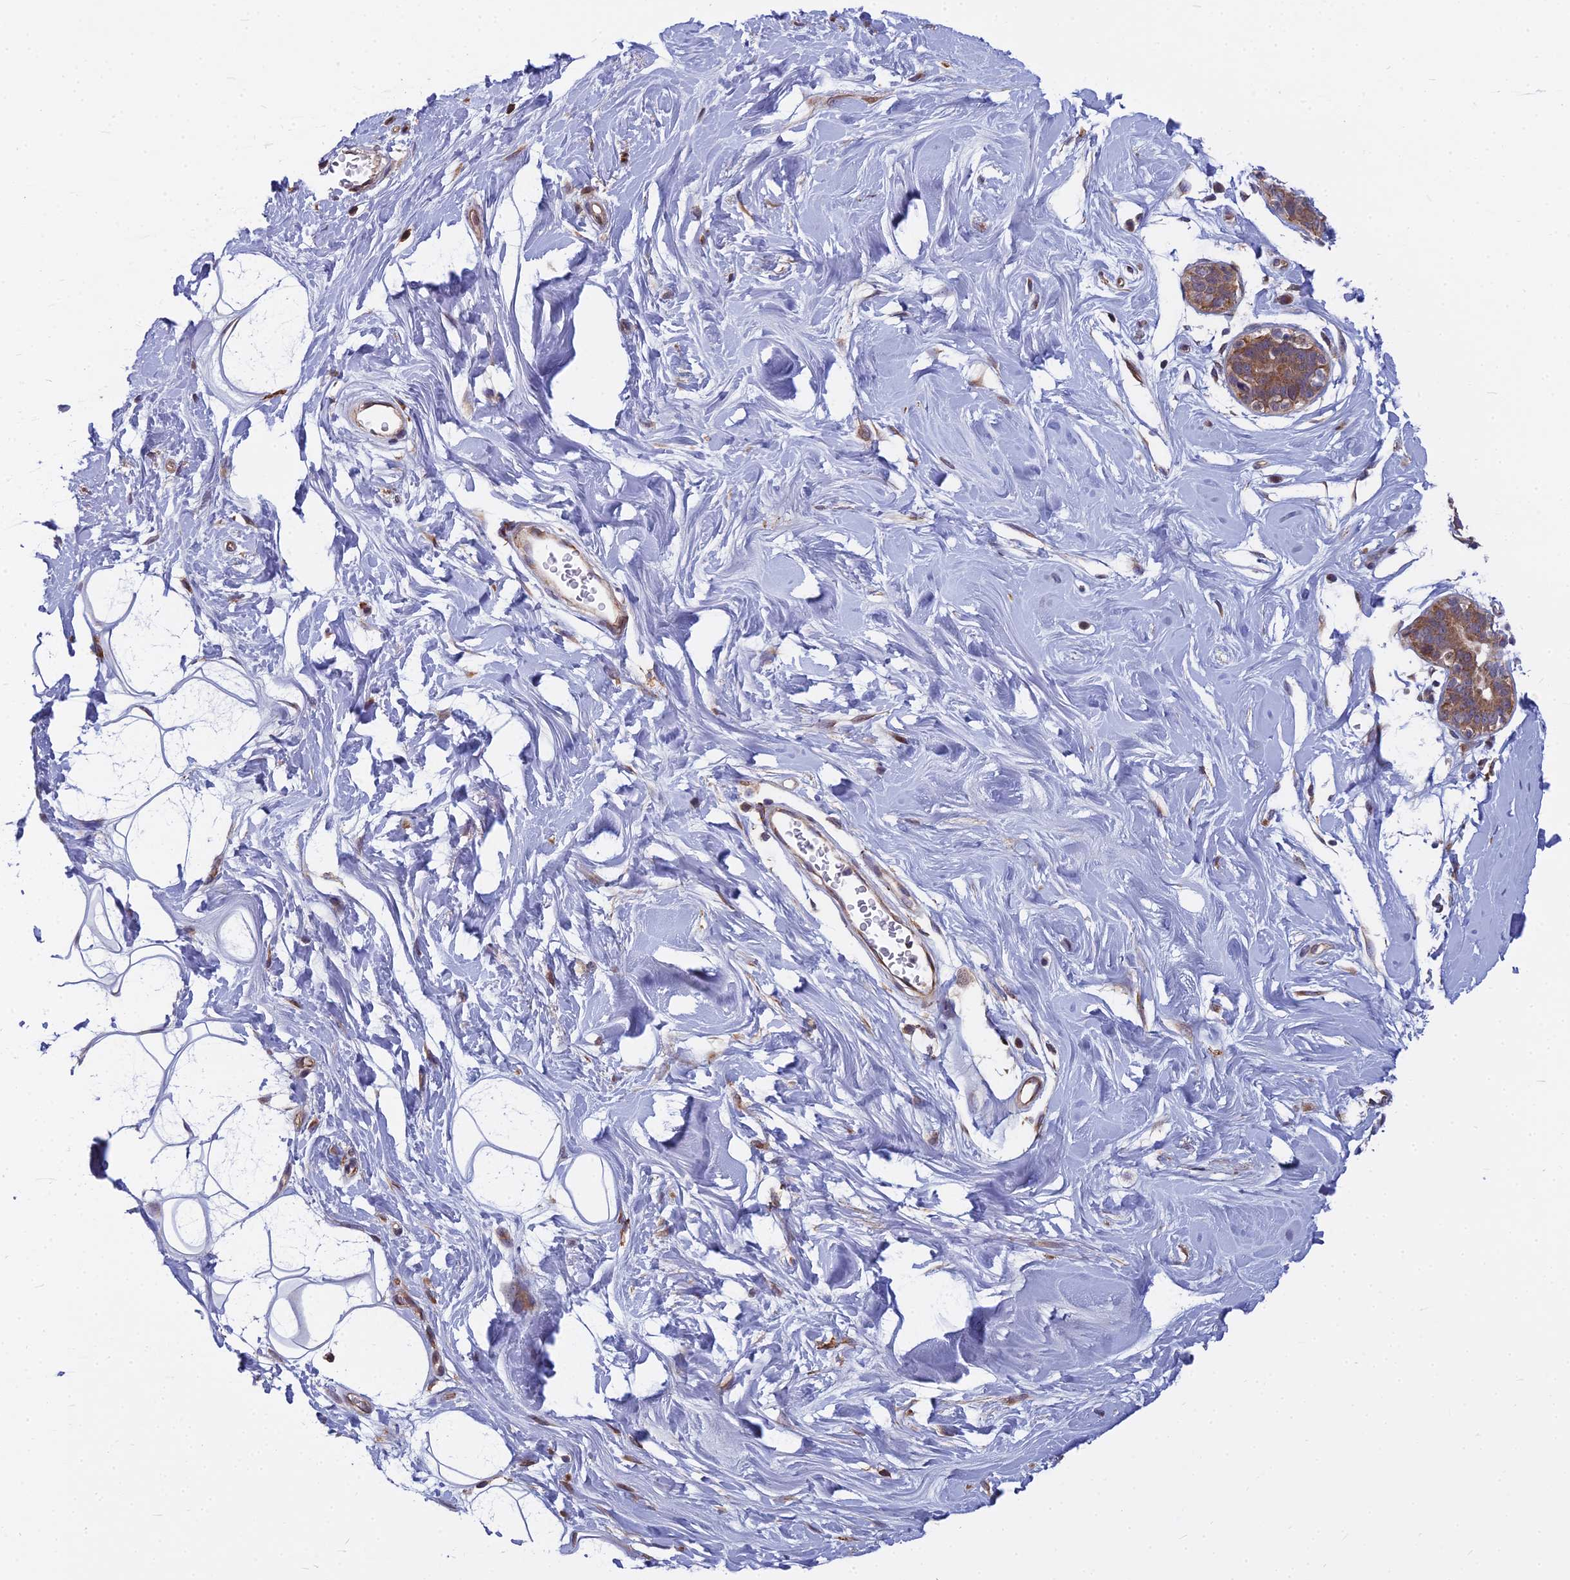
{"staining": {"intensity": "negative", "quantity": "none", "location": "none"}, "tissue": "adipose tissue", "cell_type": "Adipocytes", "image_type": "normal", "snomed": [{"axis": "morphology", "description": "Normal tissue, NOS"}, {"axis": "topography", "description": "Breast"}], "caption": "High magnification brightfield microscopy of unremarkable adipose tissue stained with DAB (brown) and counterstained with hematoxylin (blue): adipocytes show no significant expression.", "gene": "COMMD2", "patient": {"sex": "female", "age": 26}}